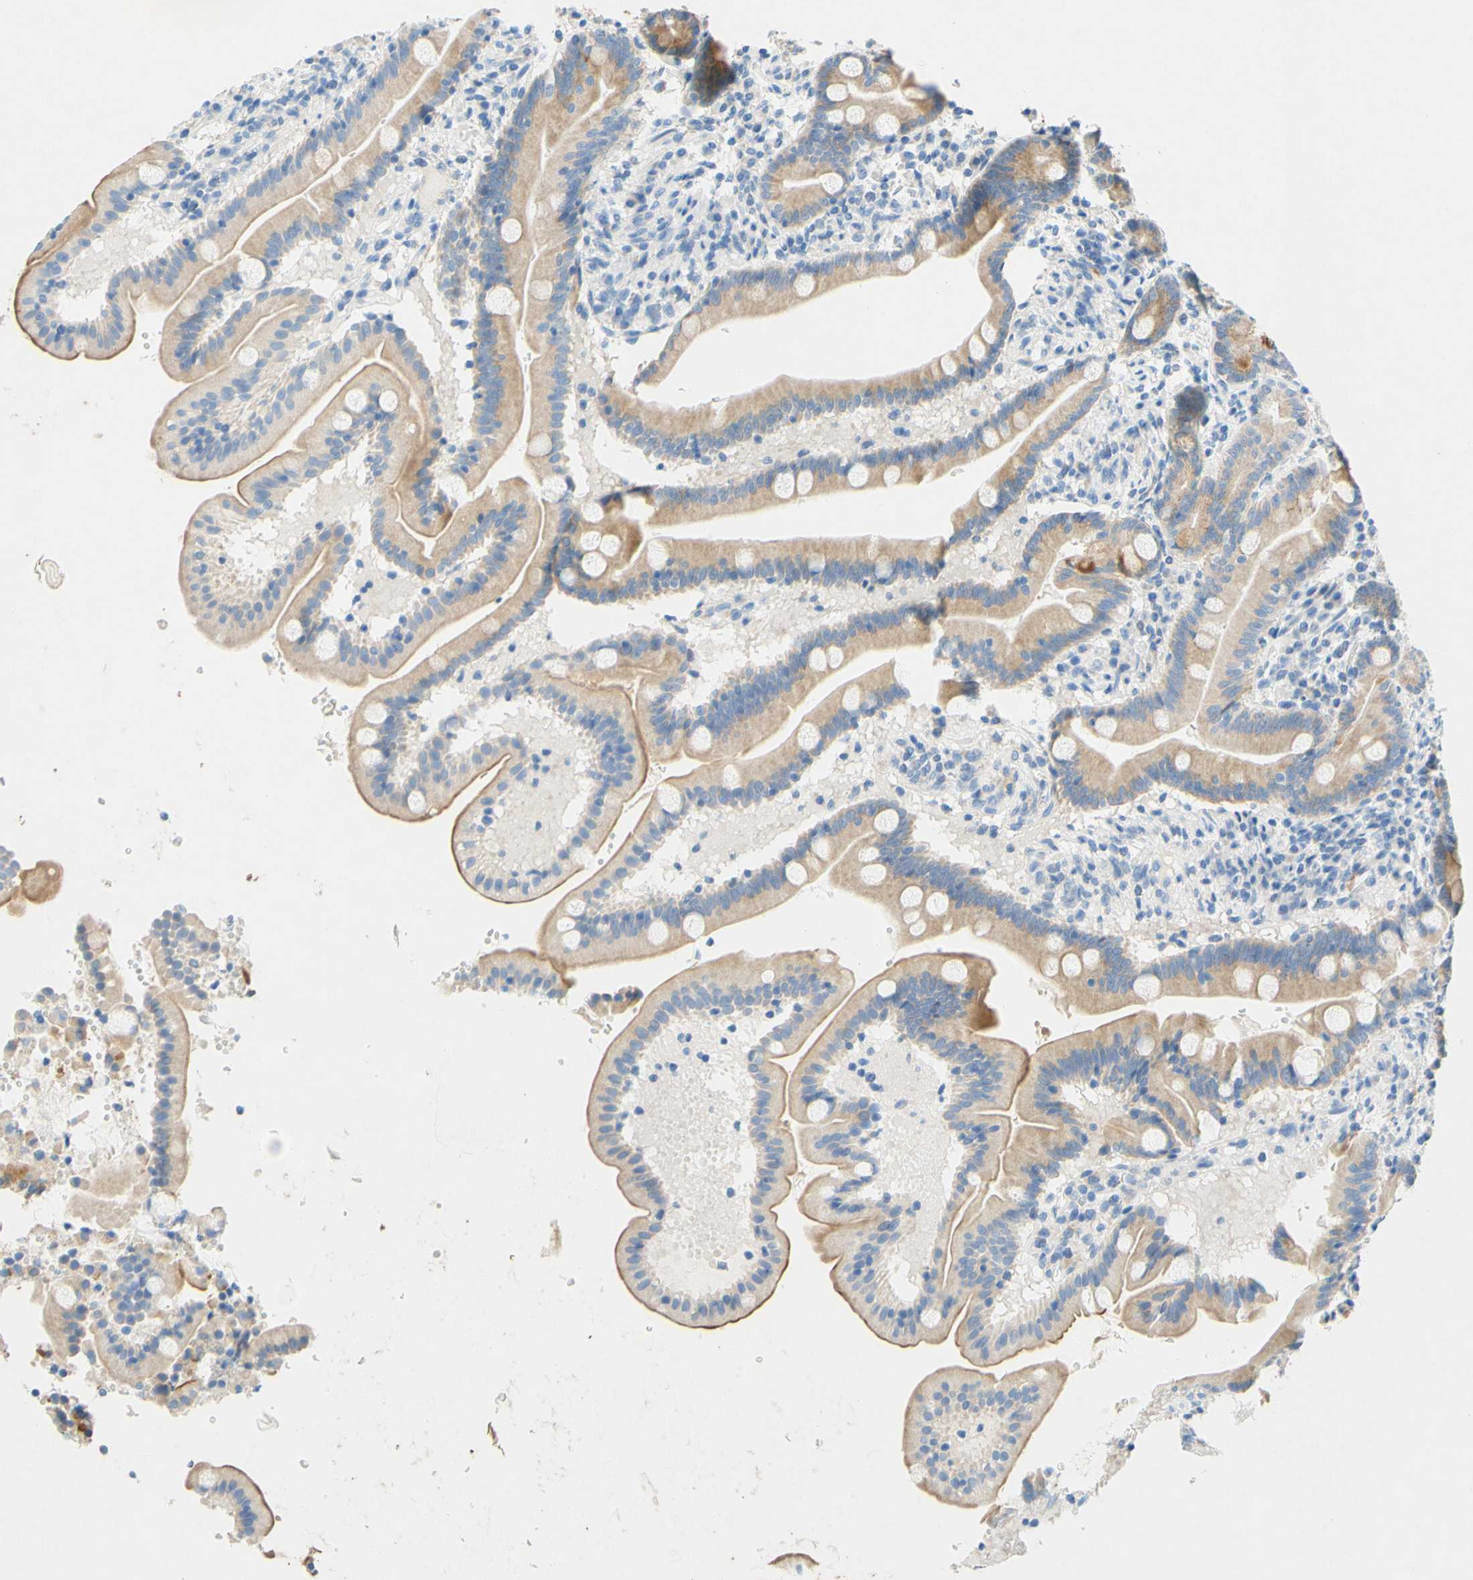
{"staining": {"intensity": "weak", "quantity": ">75%", "location": "cytoplasmic/membranous"}, "tissue": "duodenum", "cell_type": "Glandular cells", "image_type": "normal", "snomed": [{"axis": "morphology", "description": "Normal tissue, NOS"}, {"axis": "topography", "description": "Duodenum"}], "caption": "The image shows staining of benign duodenum, revealing weak cytoplasmic/membranous protein positivity (brown color) within glandular cells. The protein of interest is shown in brown color, while the nuclei are stained blue.", "gene": "SLC46A1", "patient": {"sex": "male", "age": 66}}